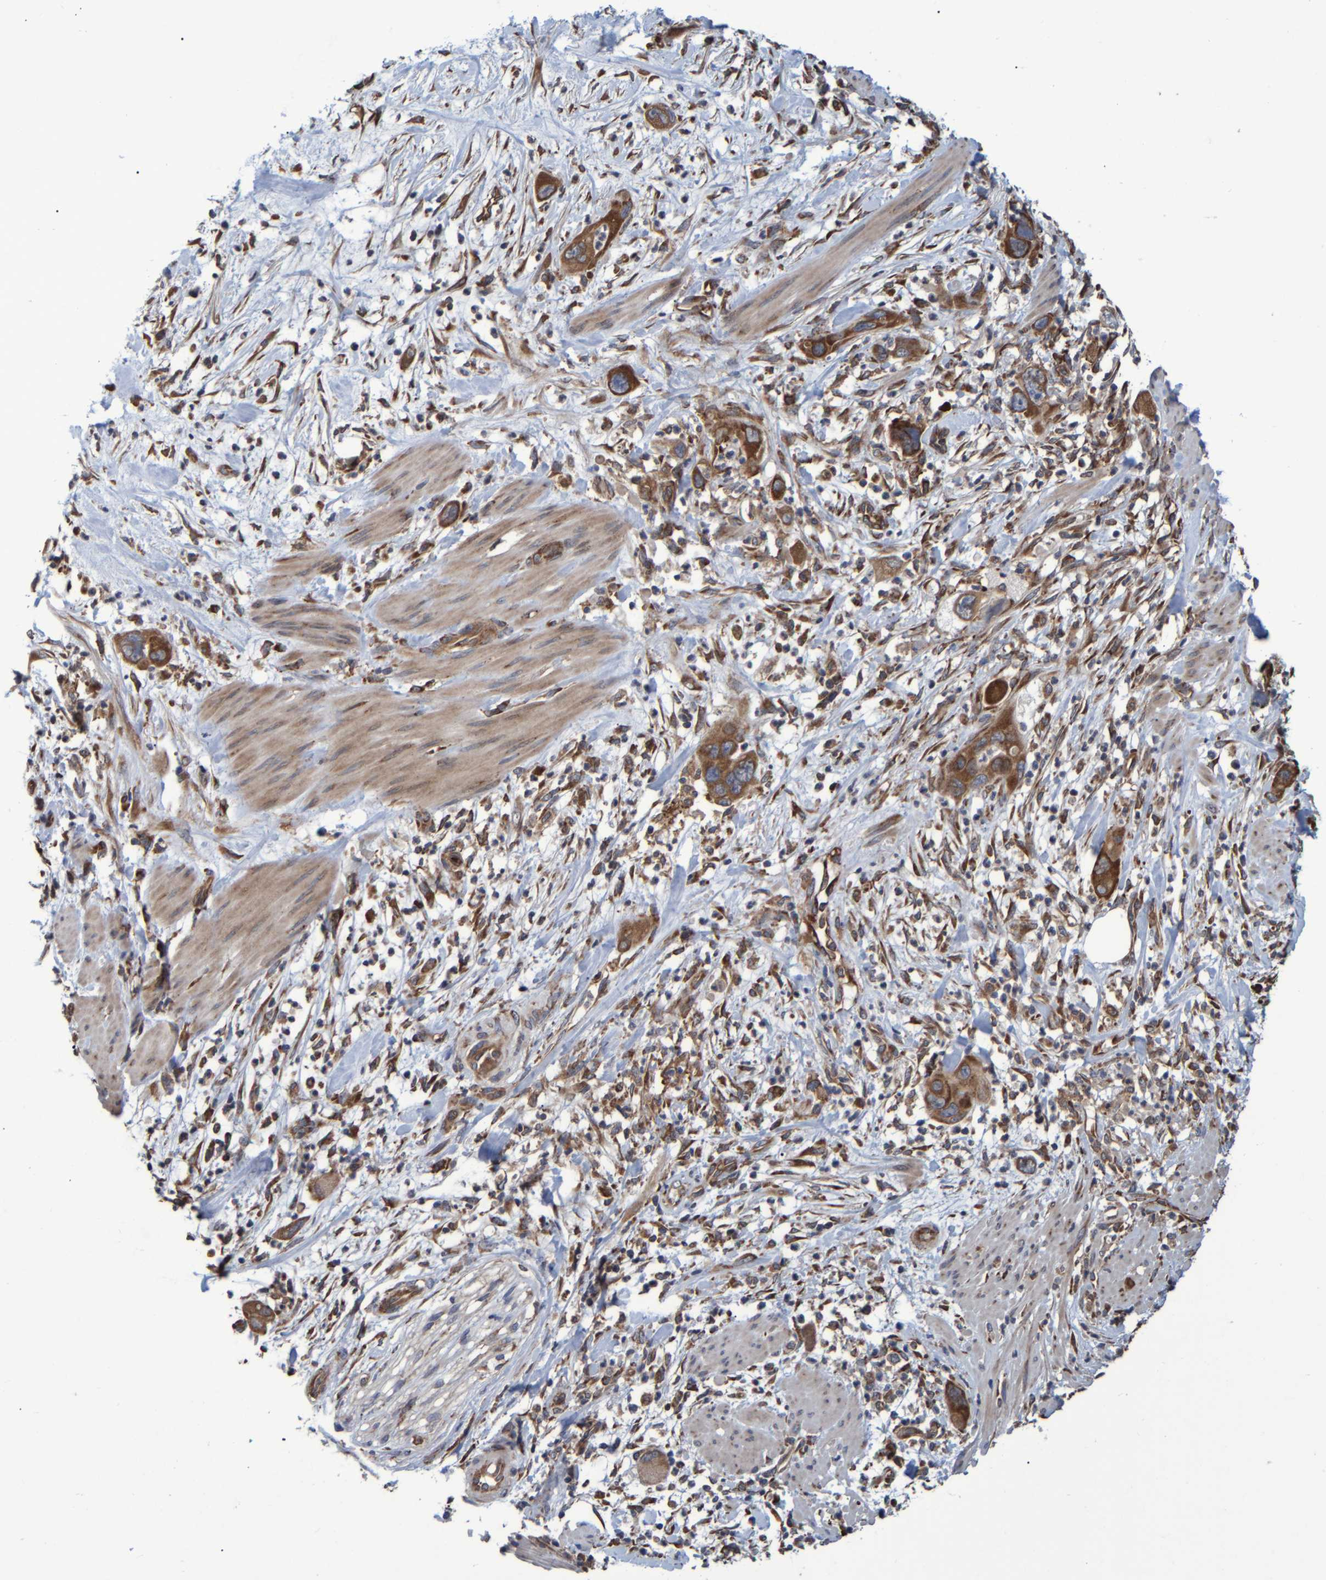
{"staining": {"intensity": "moderate", "quantity": ">75%", "location": "cytoplasmic/membranous"}, "tissue": "pancreatic cancer", "cell_type": "Tumor cells", "image_type": "cancer", "snomed": [{"axis": "morphology", "description": "Adenocarcinoma, NOS"}, {"axis": "topography", "description": "Pancreas"}], "caption": "A histopathology image of human pancreatic cancer (adenocarcinoma) stained for a protein shows moderate cytoplasmic/membranous brown staining in tumor cells. (DAB IHC with brightfield microscopy, high magnification).", "gene": "SPAG5", "patient": {"sex": "female", "age": 71}}